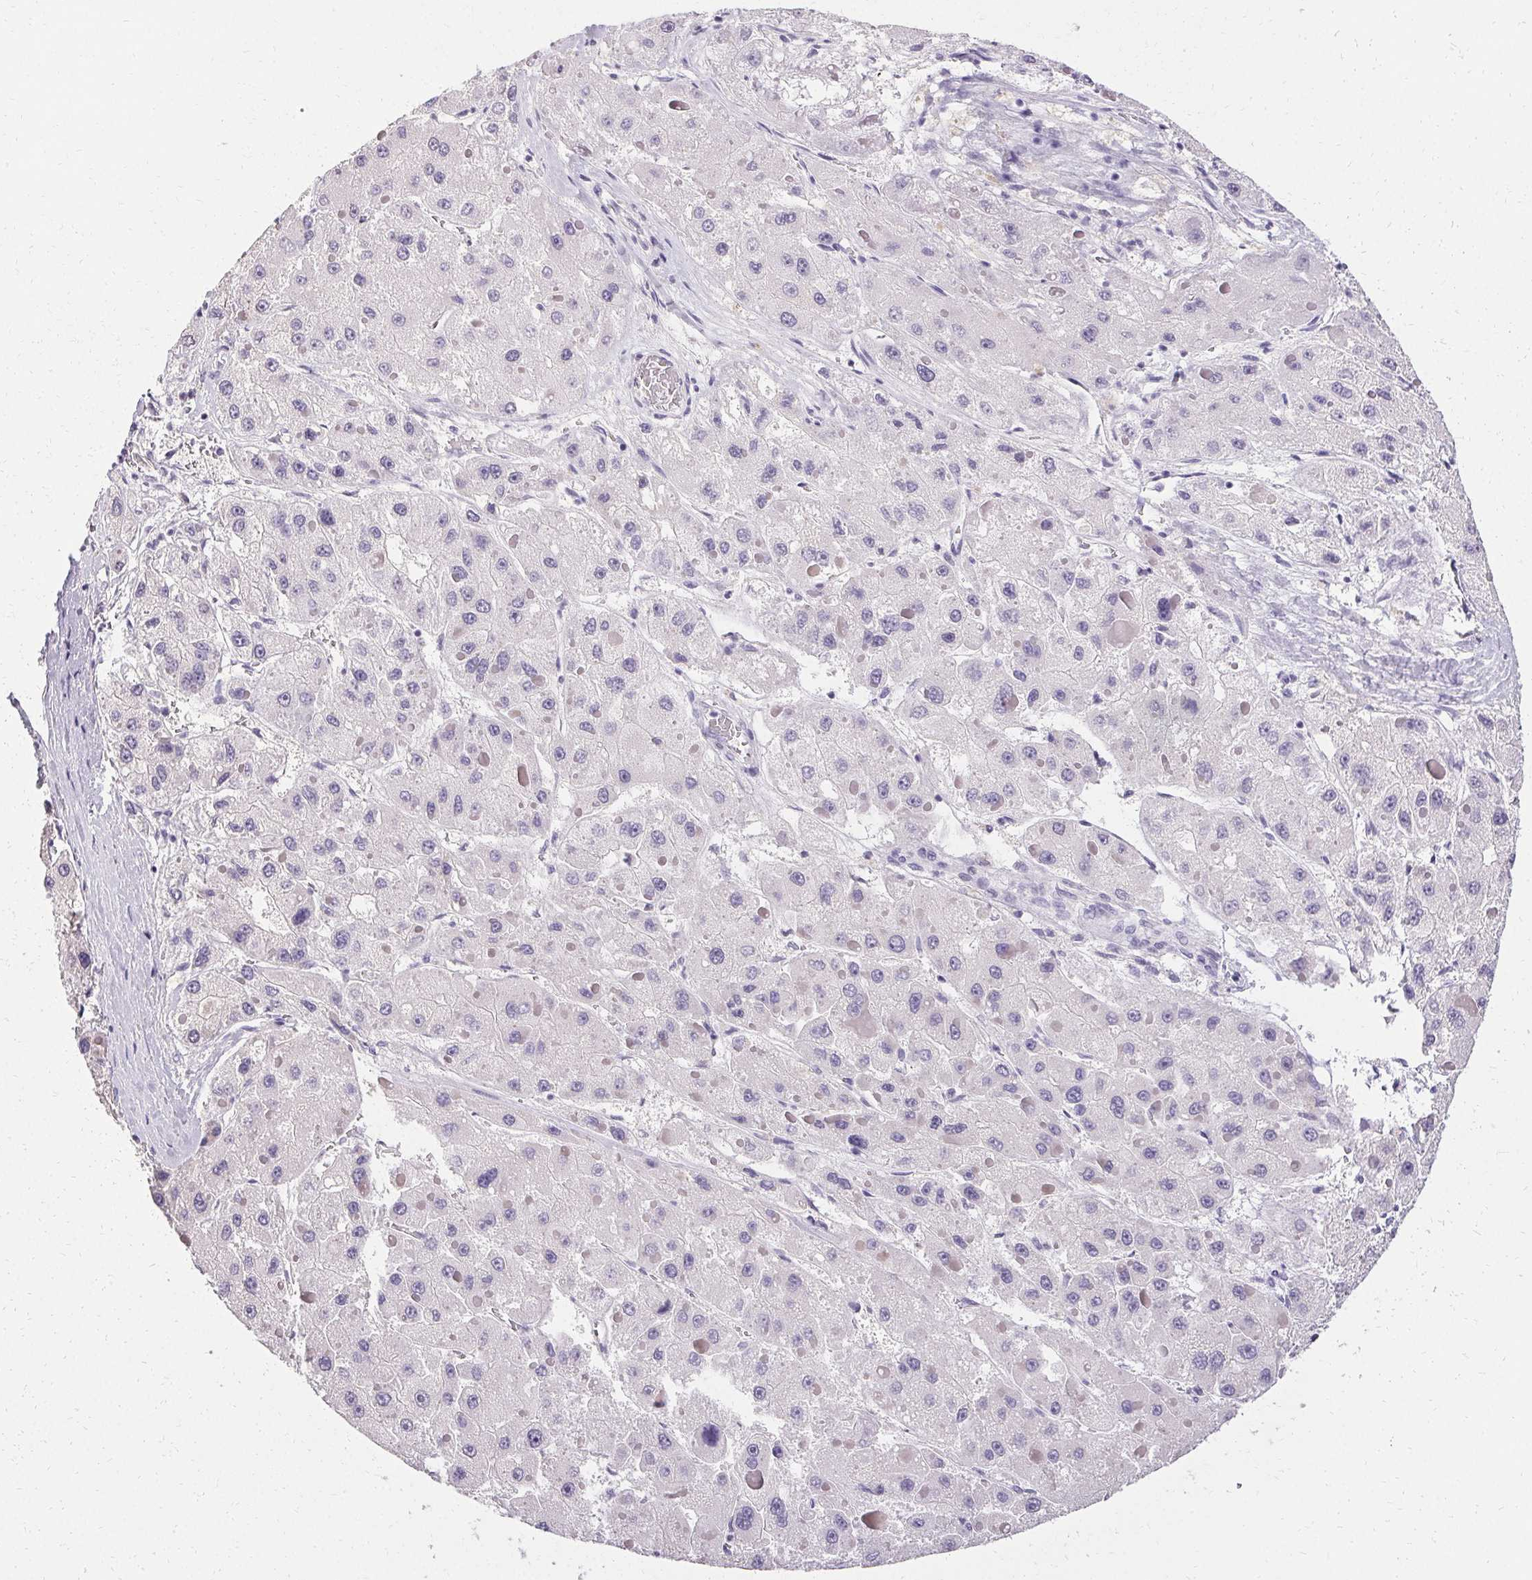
{"staining": {"intensity": "negative", "quantity": "none", "location": "none"}, "tissue": "liver cancer", "cell_type": "Tumor cells", "image_type": "cancer", "snomed": [{"axis": "morphology", "description": "Carcinoma, Hepatocellular, NOS"}, {"axis": "topography", "description": "Liver"}], "caption": "A photomicrograph of liver cancer (hepatocellular carcinoma) stained for a protein reveals no brown staining in tumor cells. (Stains: DAB IHC with hematoxylin counter stain, Microscopy: brightfield microscopy at high magnification).", "gene": "PMEL", "patient": {"sex": "female", "age": 73}}